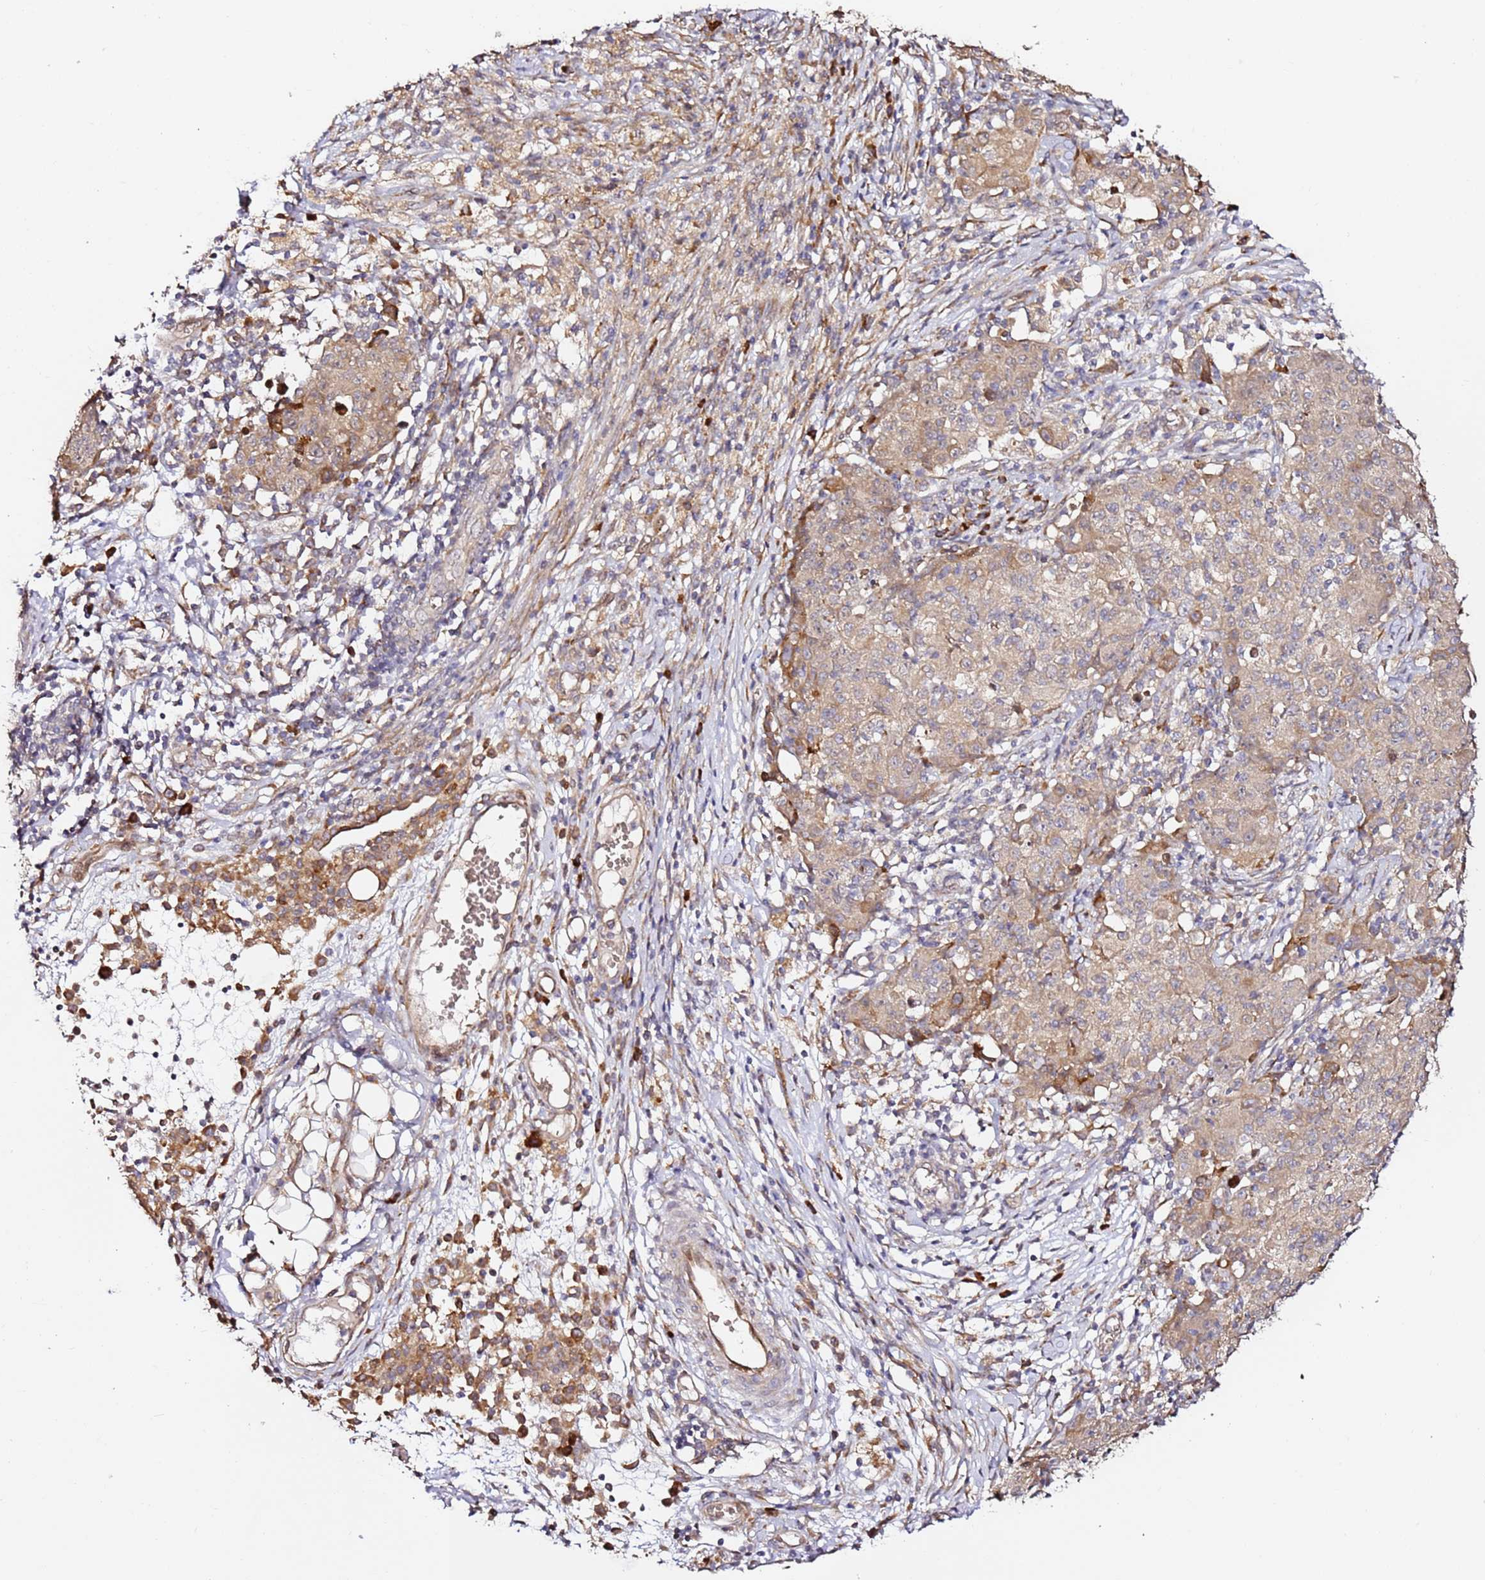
{"staining": {"intensity": "weak", "quantity": "25%-75%", "location": "cytoplasmic/membranous"}, "tissue": "ovarian cancer", "cell_type": "Tumor cells", "image_type": "cancer", "snomed": [{"axis": "morphology", "description": "Carcinoma, endometroid"}, {"axis": "topography", "description": "Ovary"}], "caption": "A low amount of weak cytoplasmic/membranous expression is appreciated in approximately 25%-75% of tumor cells in ovarian cancer tissue. (DAB = brown stain, brightfield microscopy at high magnification).", "gene": "HSD17B7", "patient": {"sex": "female", "age": 42}}